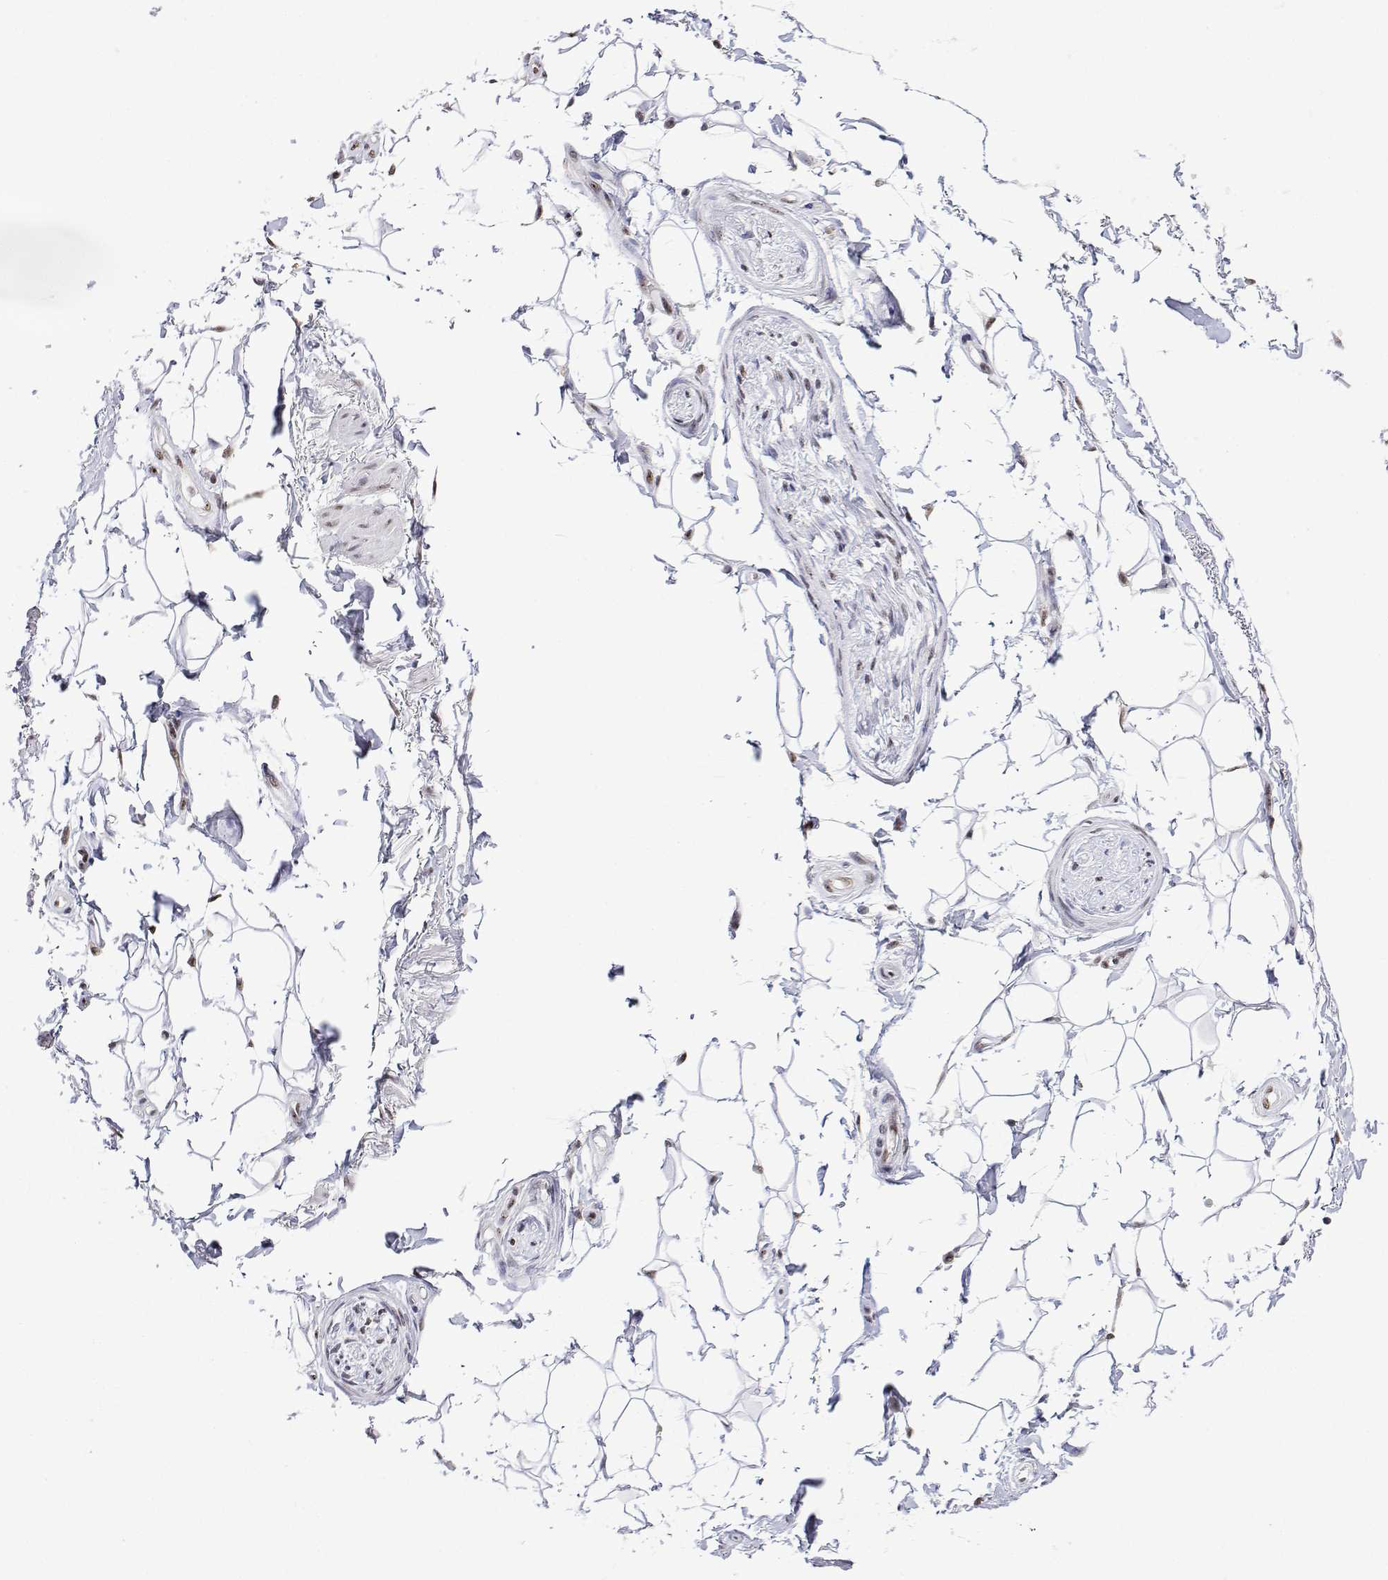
{"staining": {"intensity": "negative", "quantity": "none", "location": "none"}, "tissue": "adipose tissue", "cell_type": "Adipocytes", "image_type": "normal", "snomed": [{"axis": "morphology", "description": "Normal tissue, NOS"}, {"axis": "topography", "description": "Anal"}, {"axis": "topography", "description": "Peripheral nerve tissue"}], "caption": "Adipocytes are negative for protein expression in normal human adipose tissue. (Brightfield microscopy of DAB immunohistochemistry at high magnification).", "gene": "ADAR", "patient": {"sex": "male", "age": 51}}